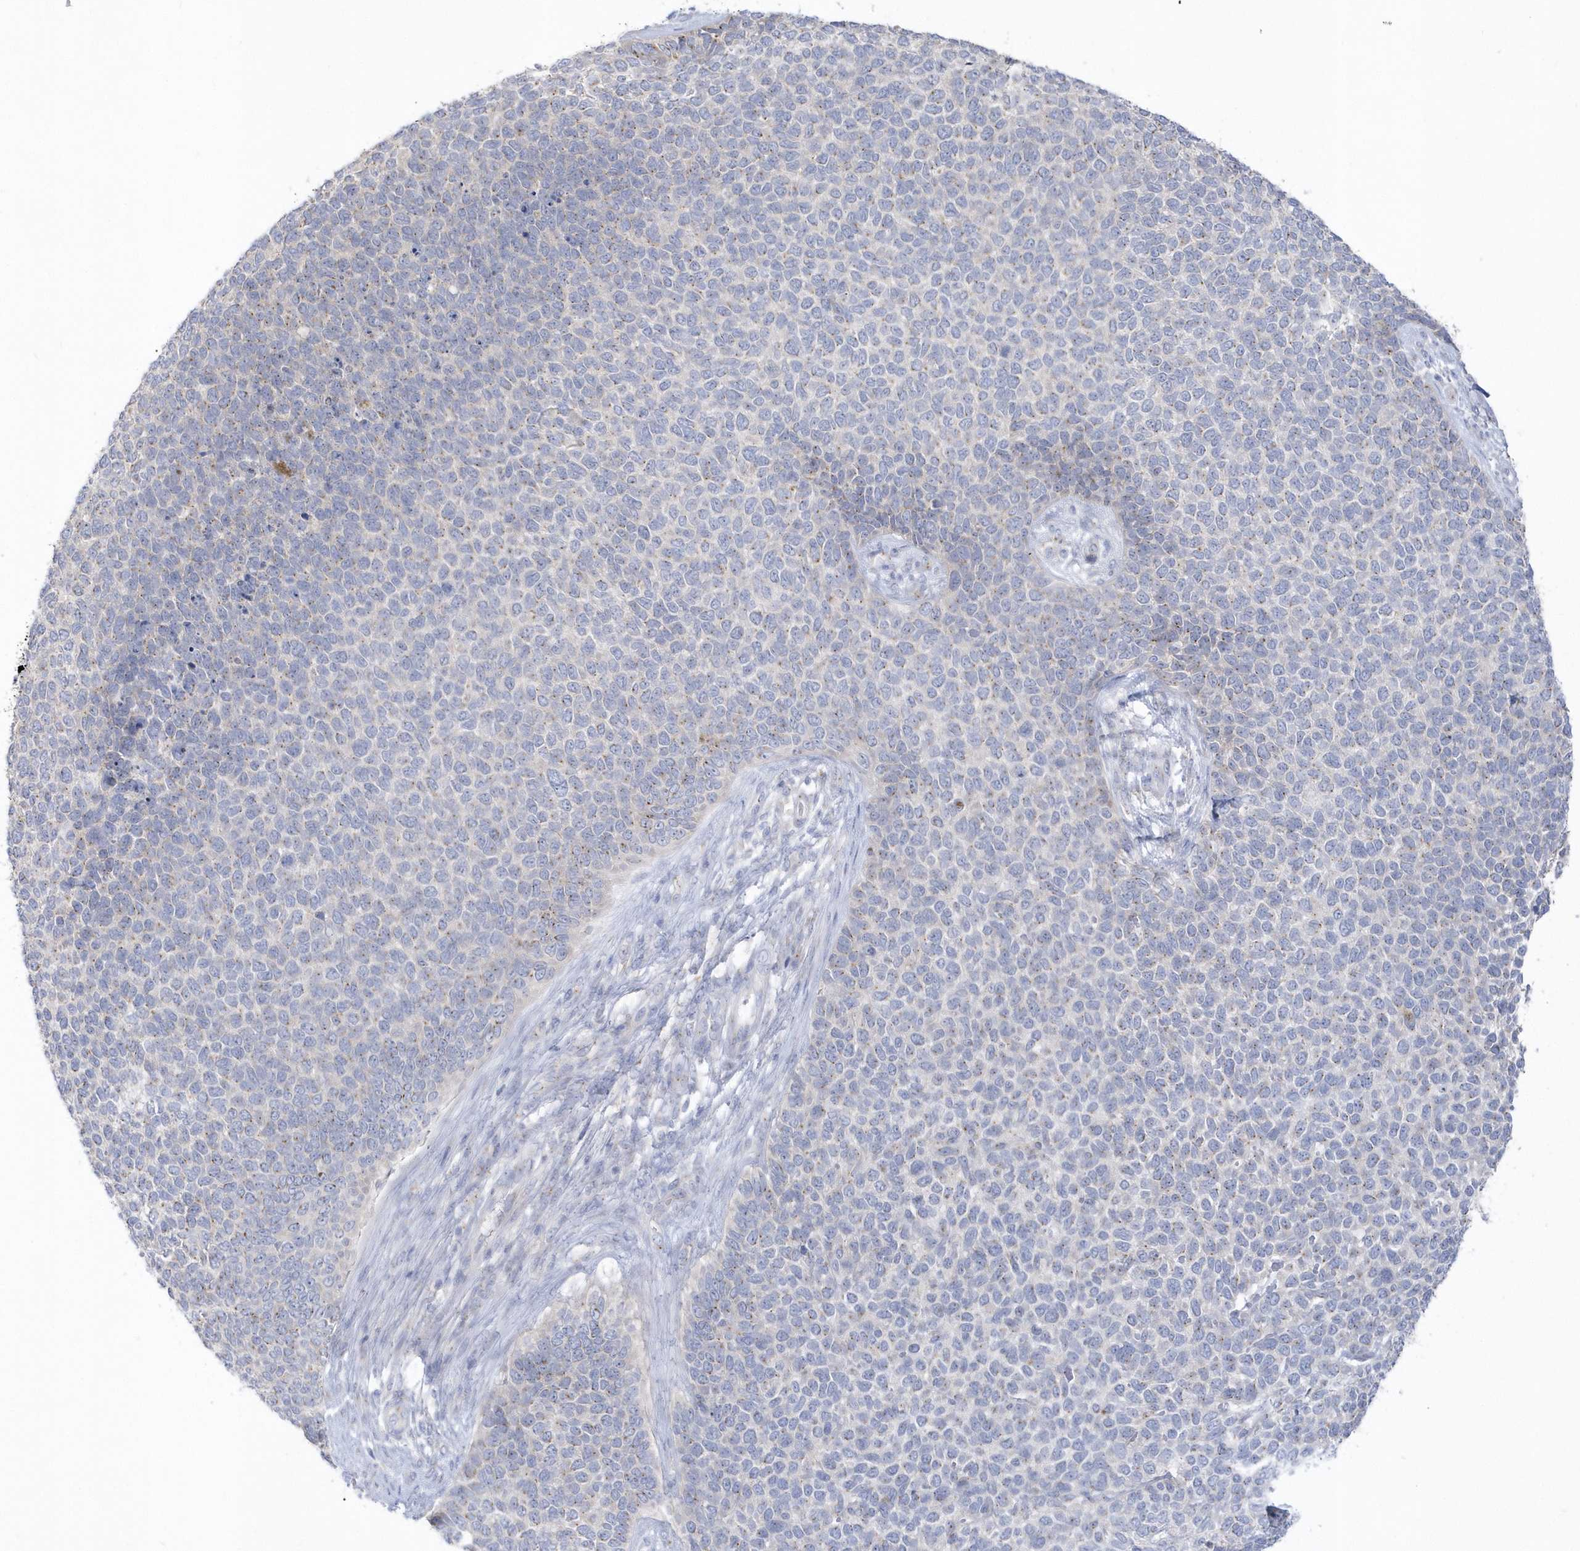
{"staining": {"intensity": "weak", "quantity": "25%-75%", "location": "cytoplasmic/membranous"}, "tissue": "skin cancer", "cell_type": "Tumor cells", "image_type": "cancer", "snomed": [{"axis": "morphology", "description": "Basal cell carcinoma"}, {"axis": "topography", "description": "Skin"}], "caption": "Immunohistochemical staining of skin cancer (basal cell carcinoma) shows weak cytoplasmic/membranous protein positivity in approximately 25%-75% of tumor cells.", "gene": "SEMA3D", "patient": {"sex": "female", "age": 84}}